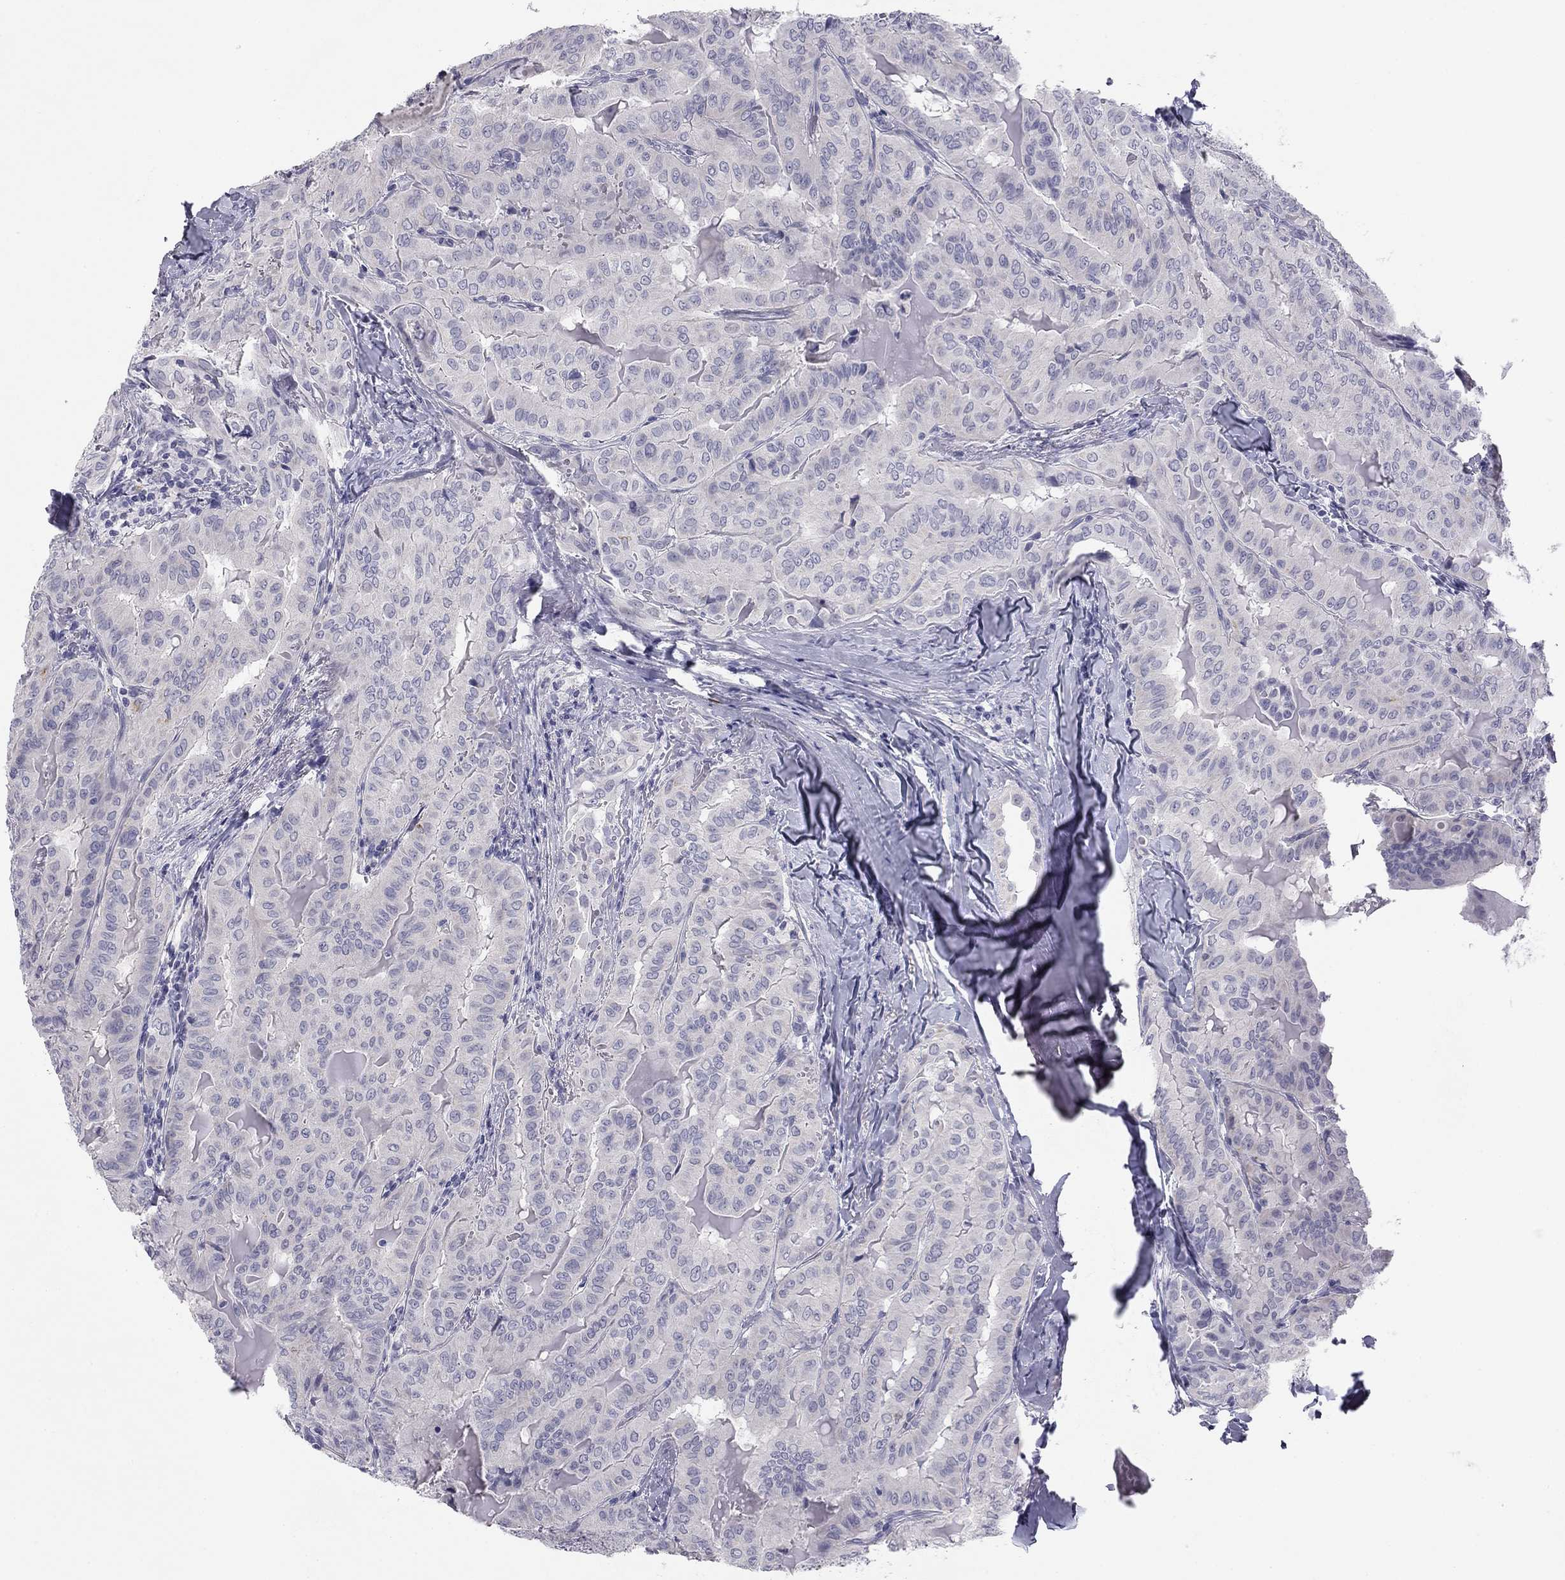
{"staining": {"intensity": "negative", "quantity": "none", "location": "none"}, "tissue": "thyroid cancer", "cell_type": "Tumor cells", "image_type": "cancer", "snomed": [{"axis": "morphology", "description": "Papillary adenocarcinoma, NOS"}, {"axis": "topography", "description": "Thyroid gland"}], "caption": "The immunohistochemistry photomicrograph has no significant positivity in tumor cells of thyroid cancer tissue.", "gene": "TFAP2B", "patient": {"sex": "female", "age": 68}}